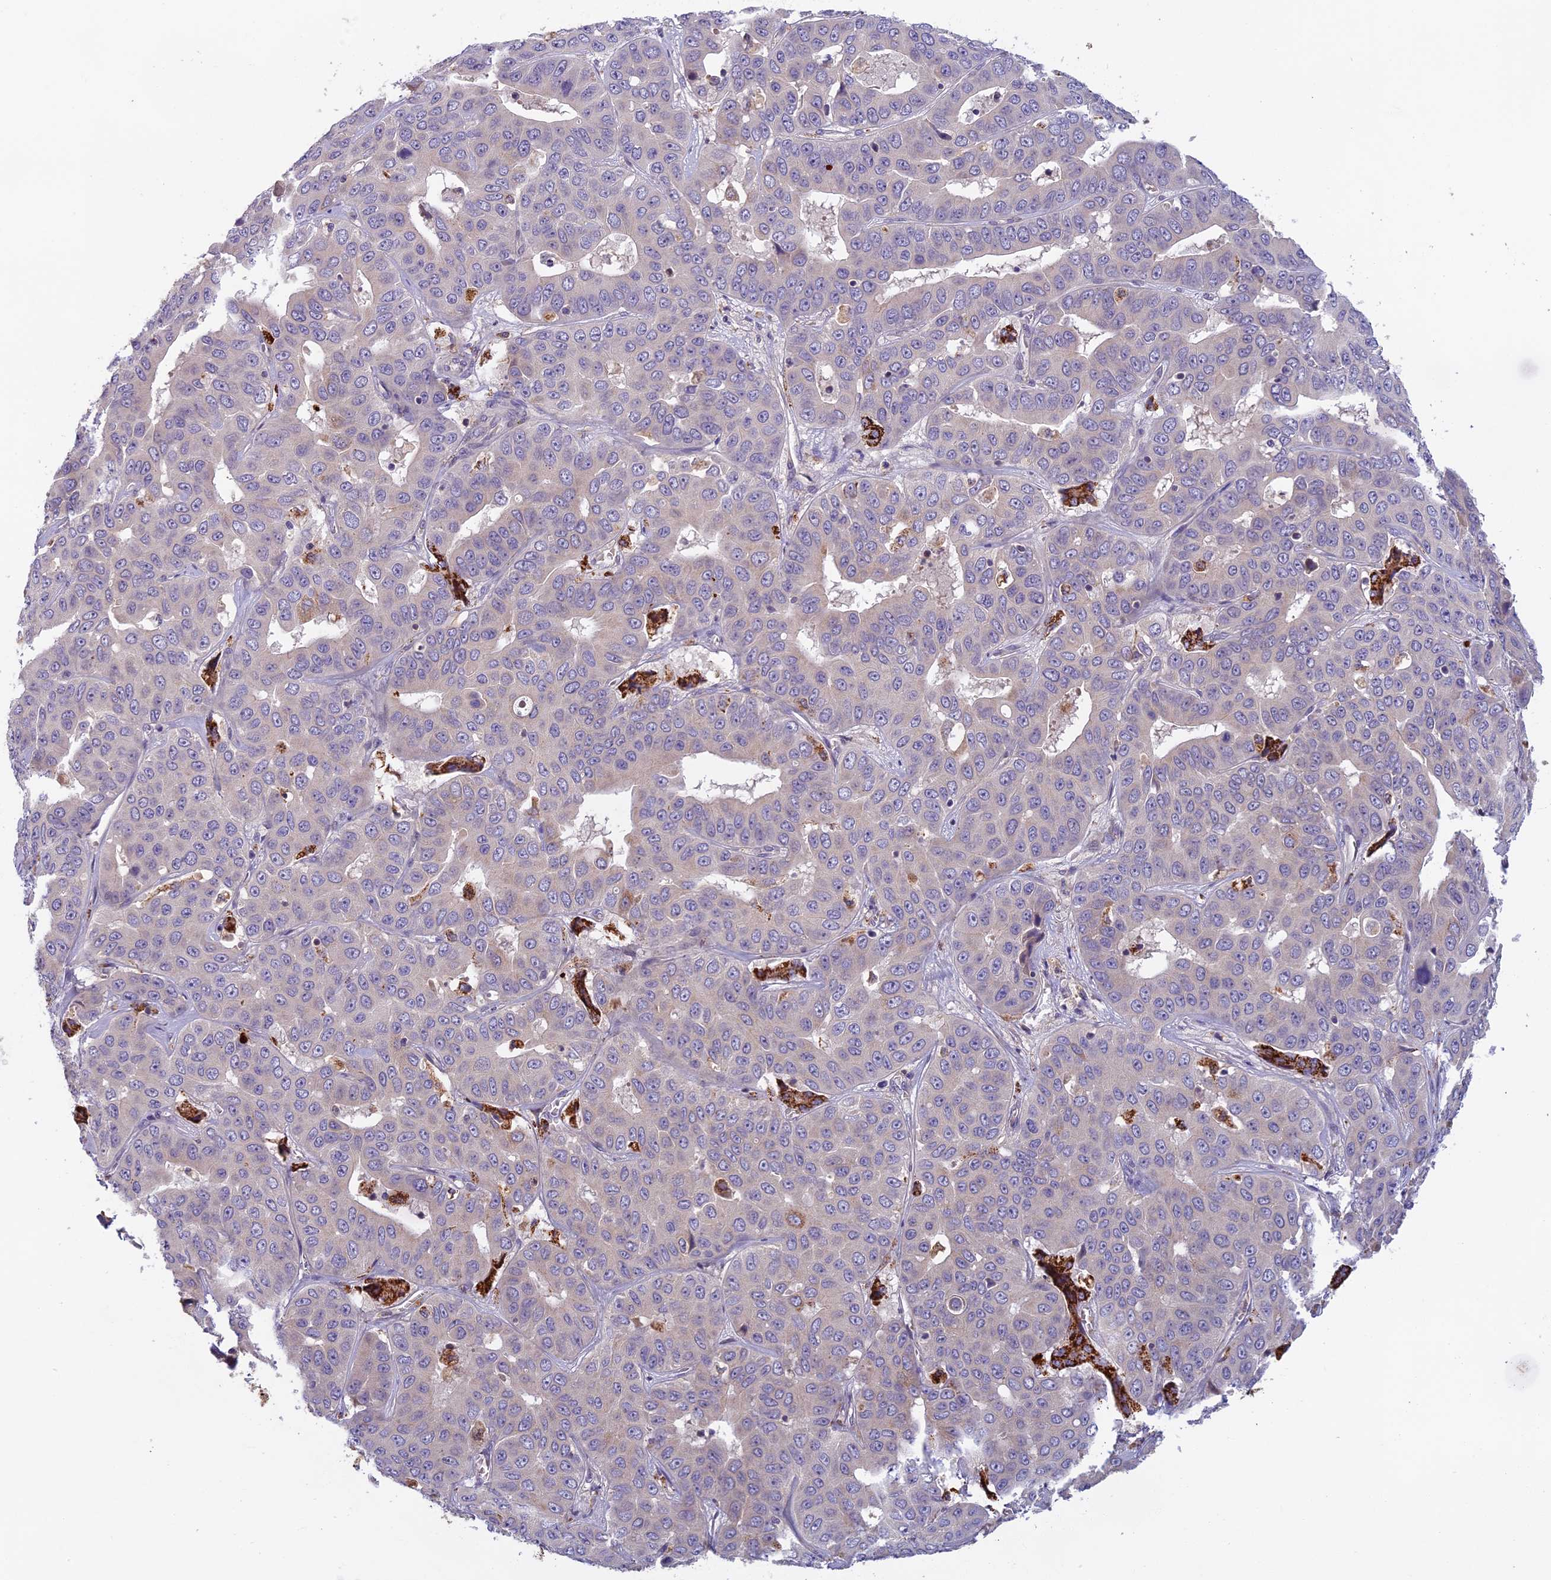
{"staining": {"intensity": "negative", "quantity": "none", "location": "none"}, "tissue": "liver cancer", "cell_type": "Tumor cells", "image_type": "cancer", "snomed": [{"axis": "morphology", "description": "Cholangiocarcinoma"}, {"axis": "topography", "description": "Liver"}], "caption": "Cholangiocarcinoma (liver) was stained to show a protein in brown. There is no significant staining in tumor cells.", "gene": "SEMA7A", "patient": {"sex": "female", "age": 52}}